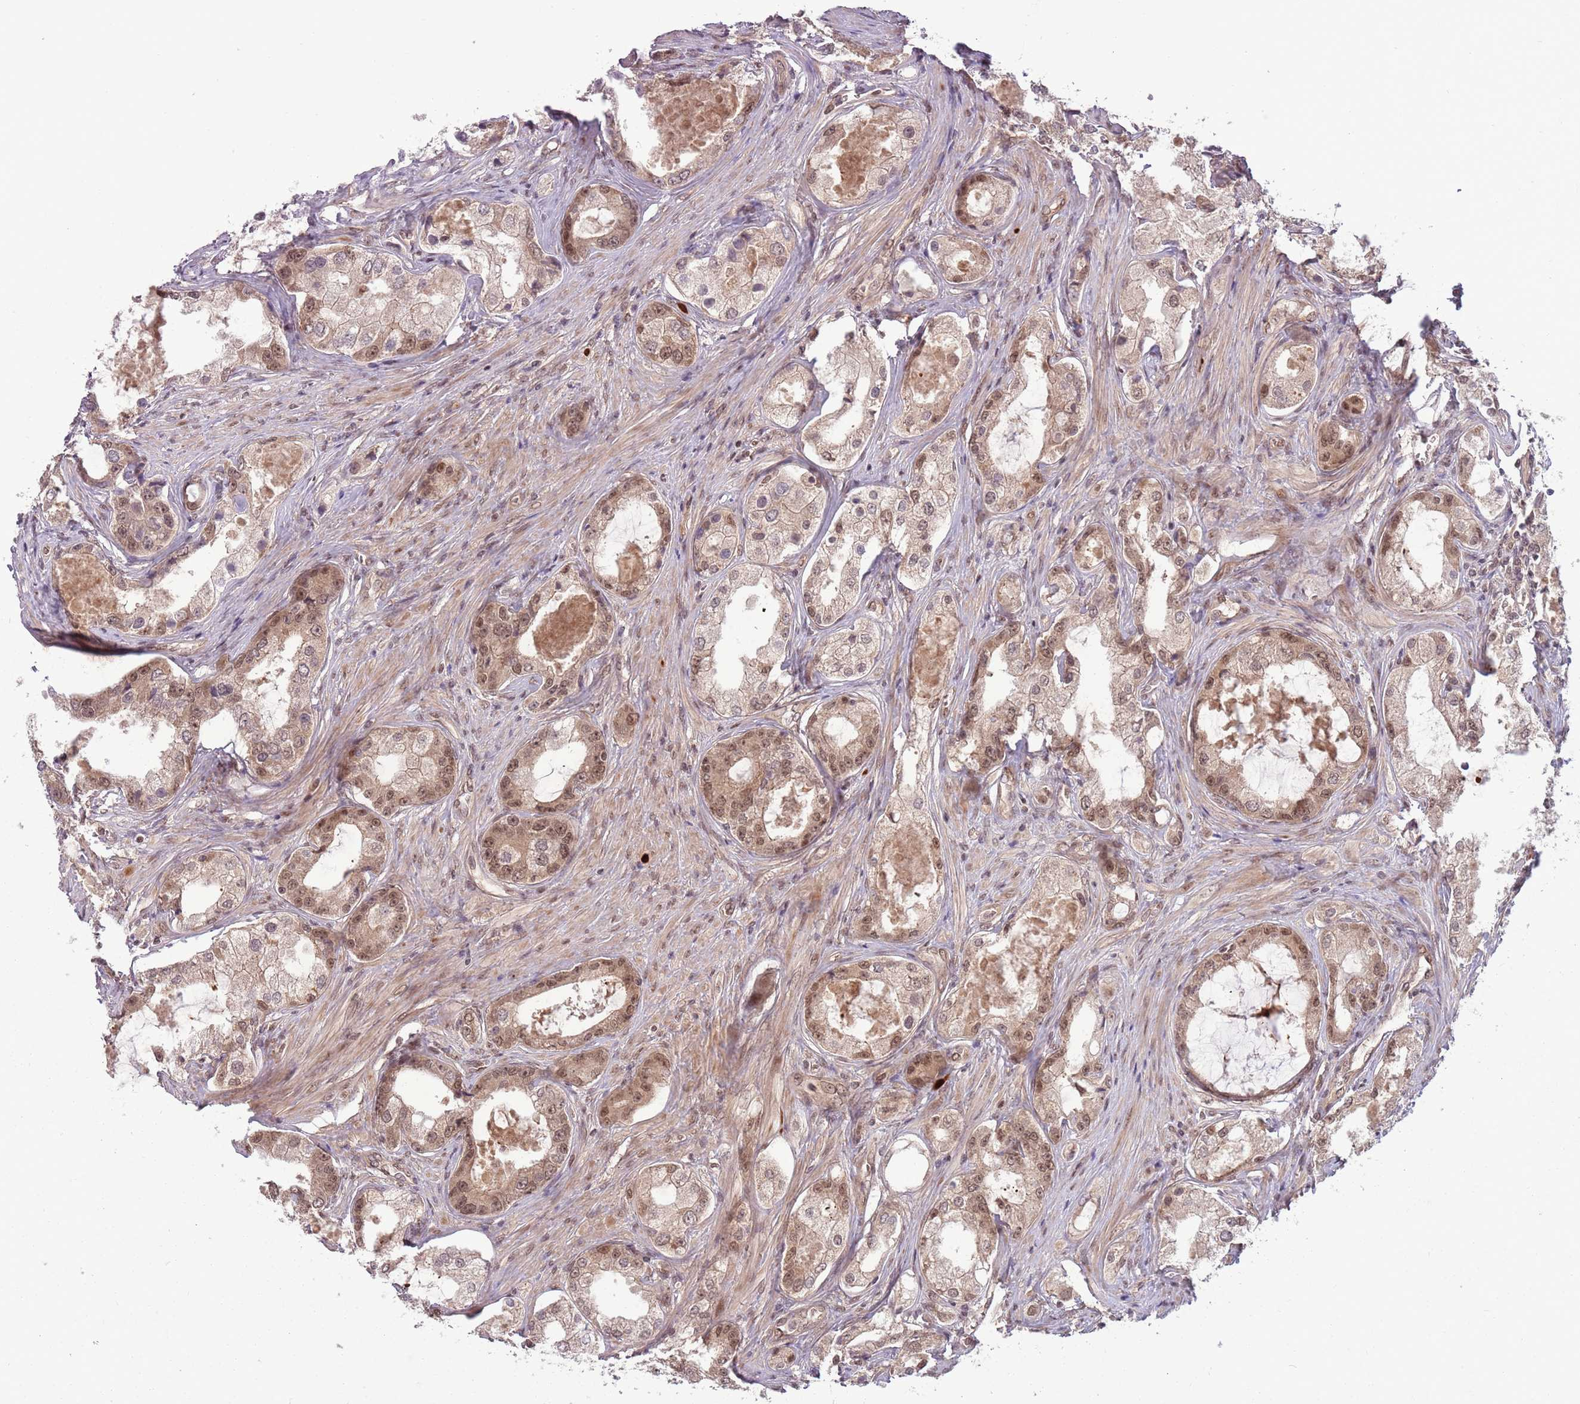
{"staining": {"intensity": "weak", "quantity": ">75%", "location": "cytoplasmic/membranous,nuclear"}, "tissue": "prostate cancer", "cell_type": "Tumor cells", "image_type": "cancer", "snomed": [{"axis": "morphology", "description": "Adenocarcinoma, Low grade"}, {"axis": "topography", "description": "Prostate"}], "caption": "Immunohistochemistry (IHC) staining of prostate adenocarcinoma (low-grade), which demonstrates low levels of weak cytoplasmic/membranous and nuclear expression in approximately >75% of tumor cells indicating weak cytoplasmic/membranous and nuclear protein staining. The staining was performed using DAB (brown) for protein detection and nuclei were counterstained in hematoxylin (blue).", "gene": "ADAMTS3", "patient": {"sex": "male", "age": 68}}